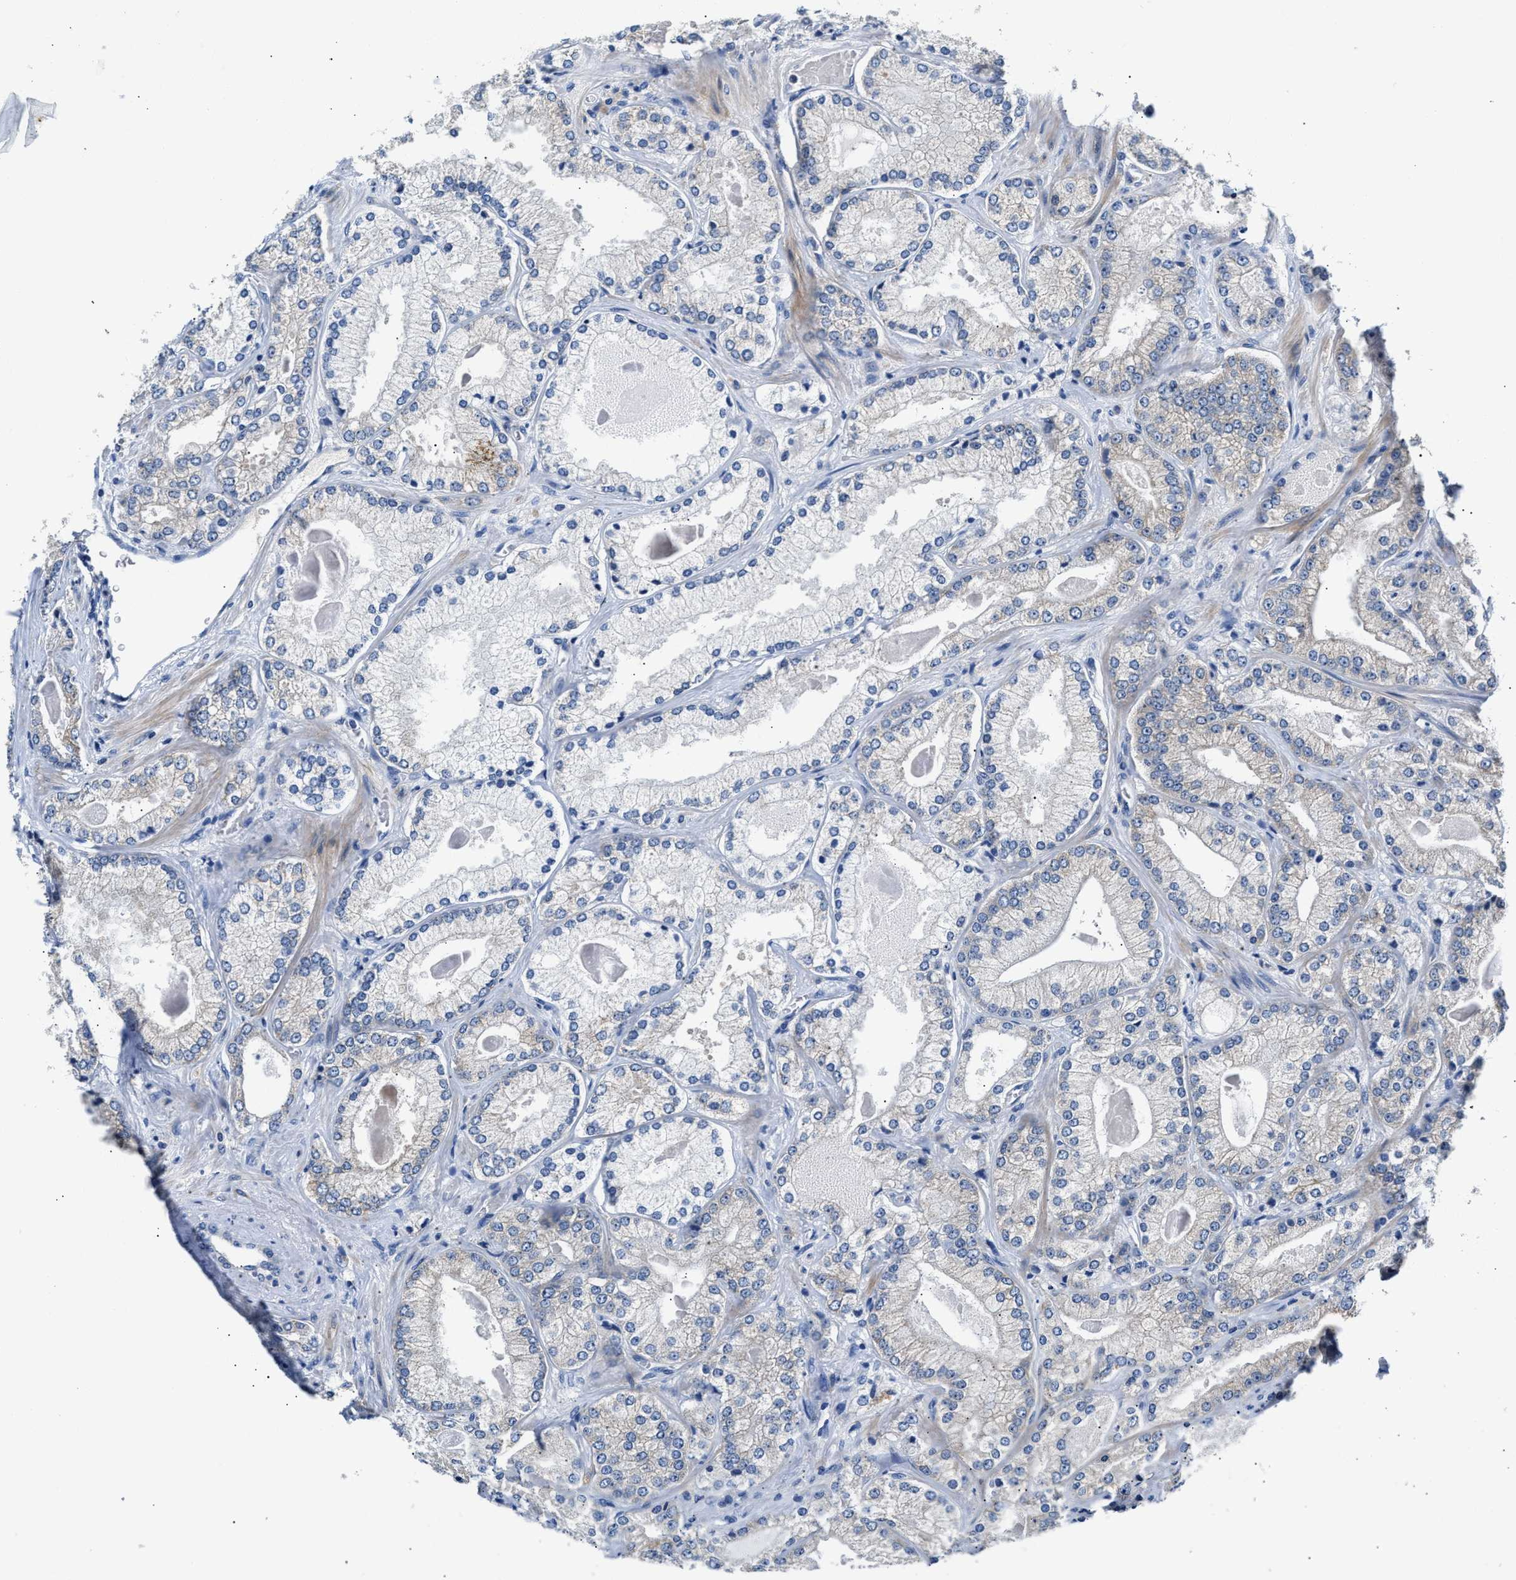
{"staining": {"intensity": "weak", "quantity": "25%-75%", "location": "cytoplasmic/membranous"}, "tissue": "prostate cancer", "cell_type": "Tumor cells", "image_type": "cancer", "snomed": [{"axis": "morphology", "description": "Adenocarcinoma, Low grade"}, {"axis": "topography", "description": "Prostate"}], "caption": "A brown stain shows weak cytoplasmic/membranous positivity of a protein in human adenocarcinoma (low-grade) (prostate) tumor cells.", "gene": "TUT7", "patient": {"sex": "male", "age": 65}}